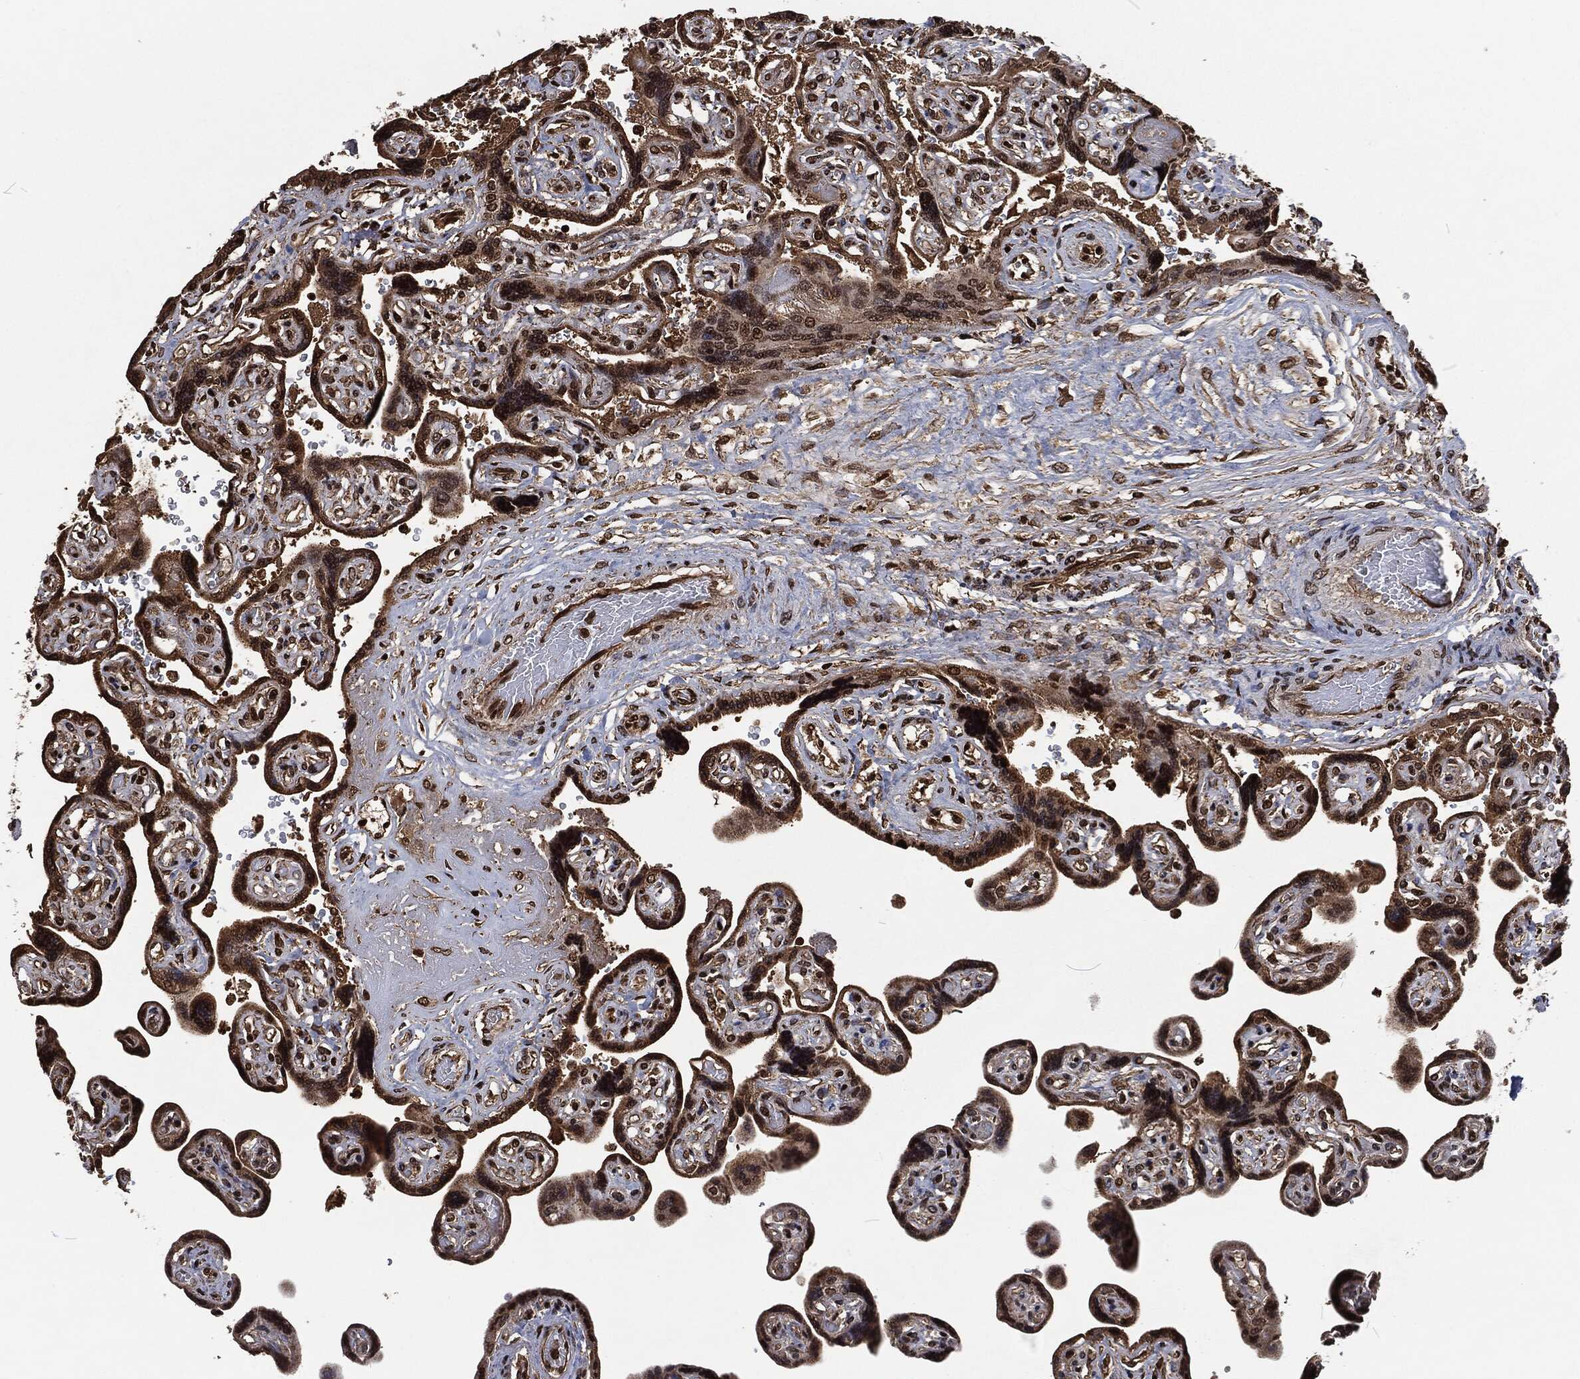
{"staining": {"intensity": "strong", "quantity": "25%-75%", "location": "nuclear"}, "tissue": "placenta", "cell_type": "Decidual cells", "image_type": "normal", "snomed": [{"axis": "morphology", "description": "Normal tissue, NOS"}, {"axis": "topography", "description": "Placenta"}], "caption": "IHC photomicrograph of unremarkable human placenta stained for a protein (brown), which reveals high levels of strong nuclear expression in about 25%-75% of decidual cells.", "gene": "SNAI1", "patient": {"sex": "female", "age": 32}}